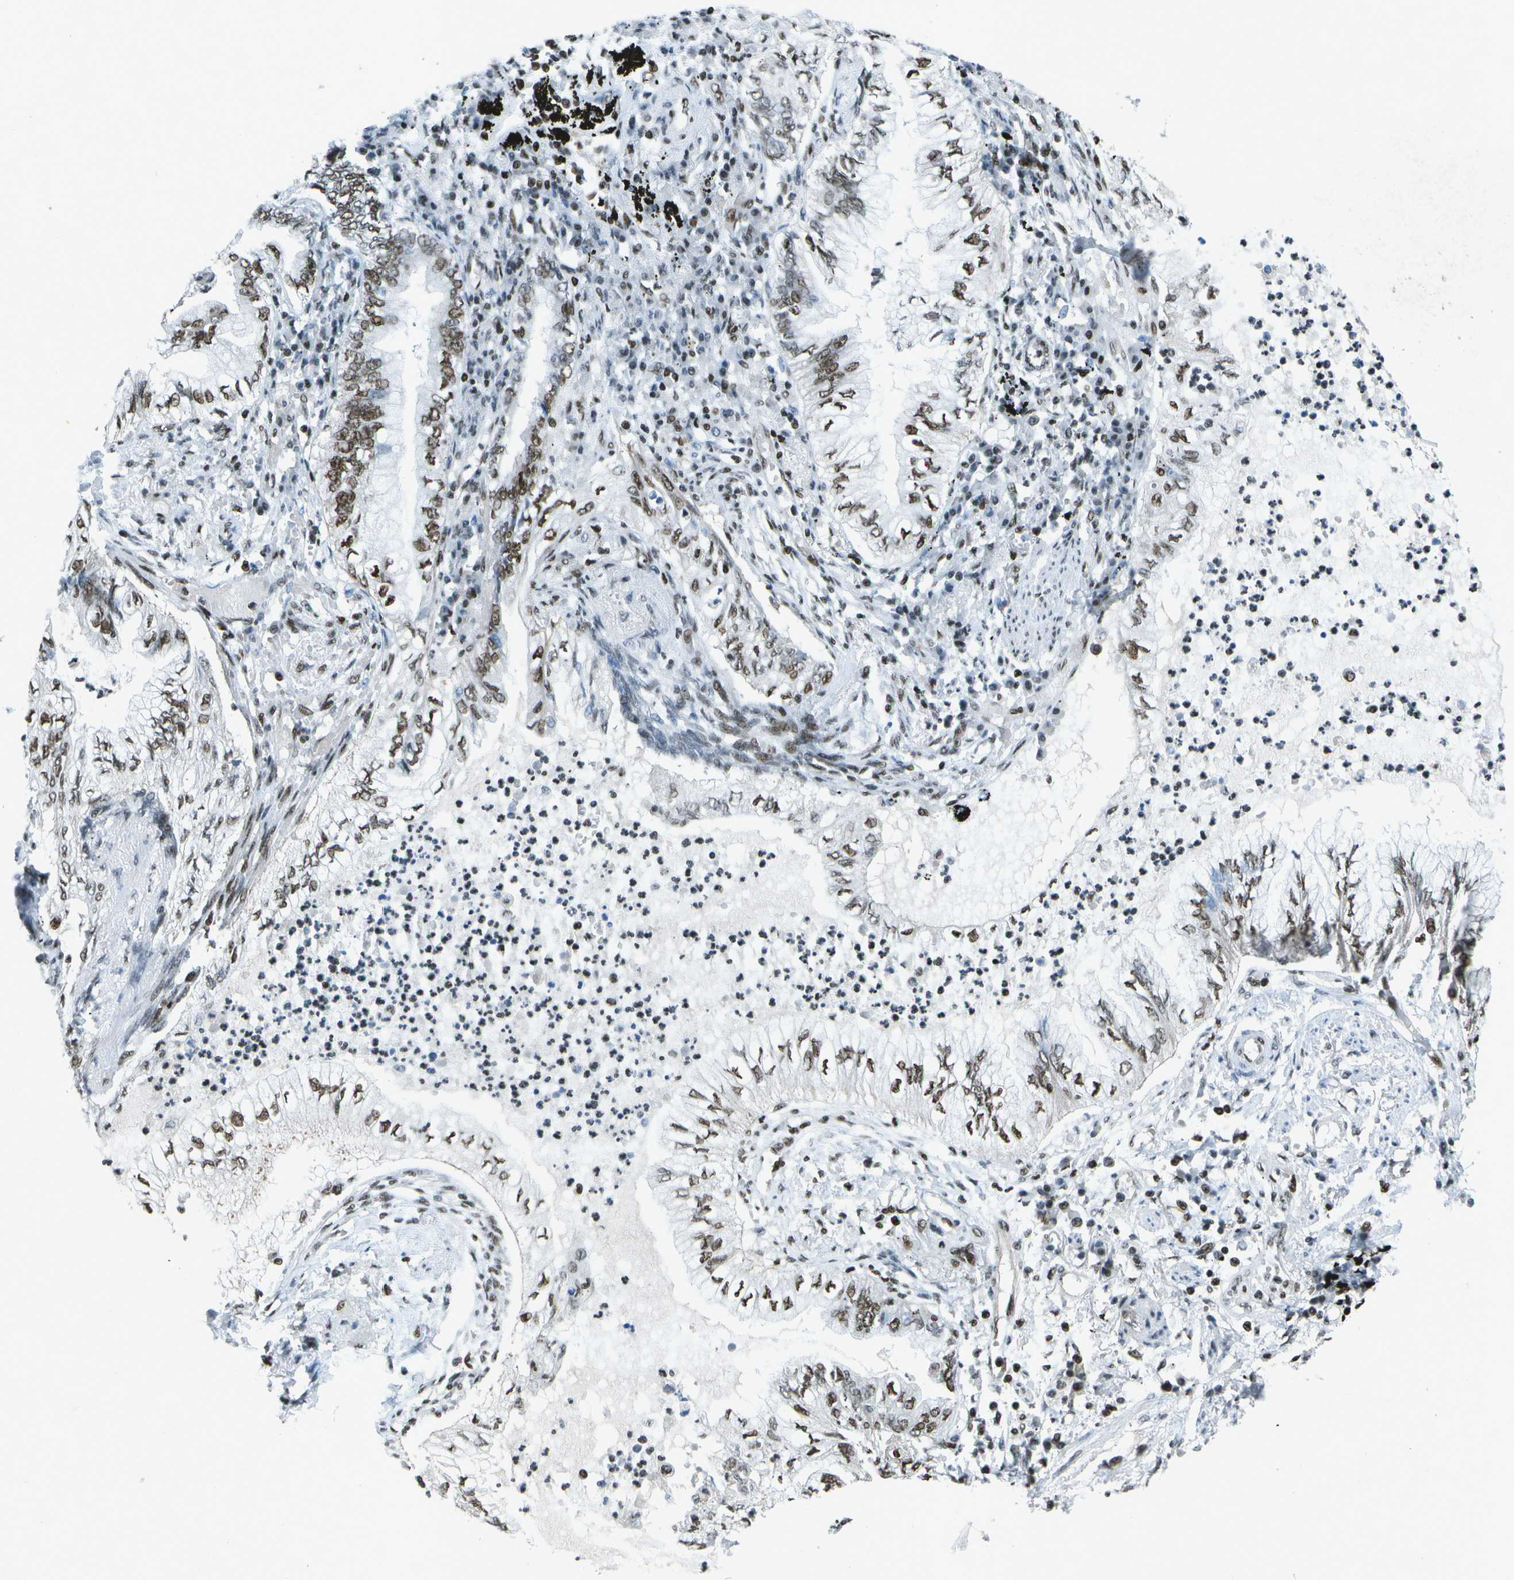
{"staining": {"intensity": "moderate", "quantity": "25%-75%", "location": "nuclear"}, "tissue": "lung cancer", "cell_type": "Tumor cells", "image_type": "cancer", "snomed": [{"axis": "morphology", "description": "Normal tissue, NOS"}, {"axis": "morphology", "description": "Adenocarcinoma, NOS"}, {"axis": "topography", "description": "Bronchus"}, {"axis": "topography", "description": "Lung"}], "caption": "Protein staining of lung adenocarcinoma tissue reveals moderate nuclear positivity in approximately 25%-75% of tumor cells.", "gene": "MTA2", "patient": {"sex": "female", "age": 70}}